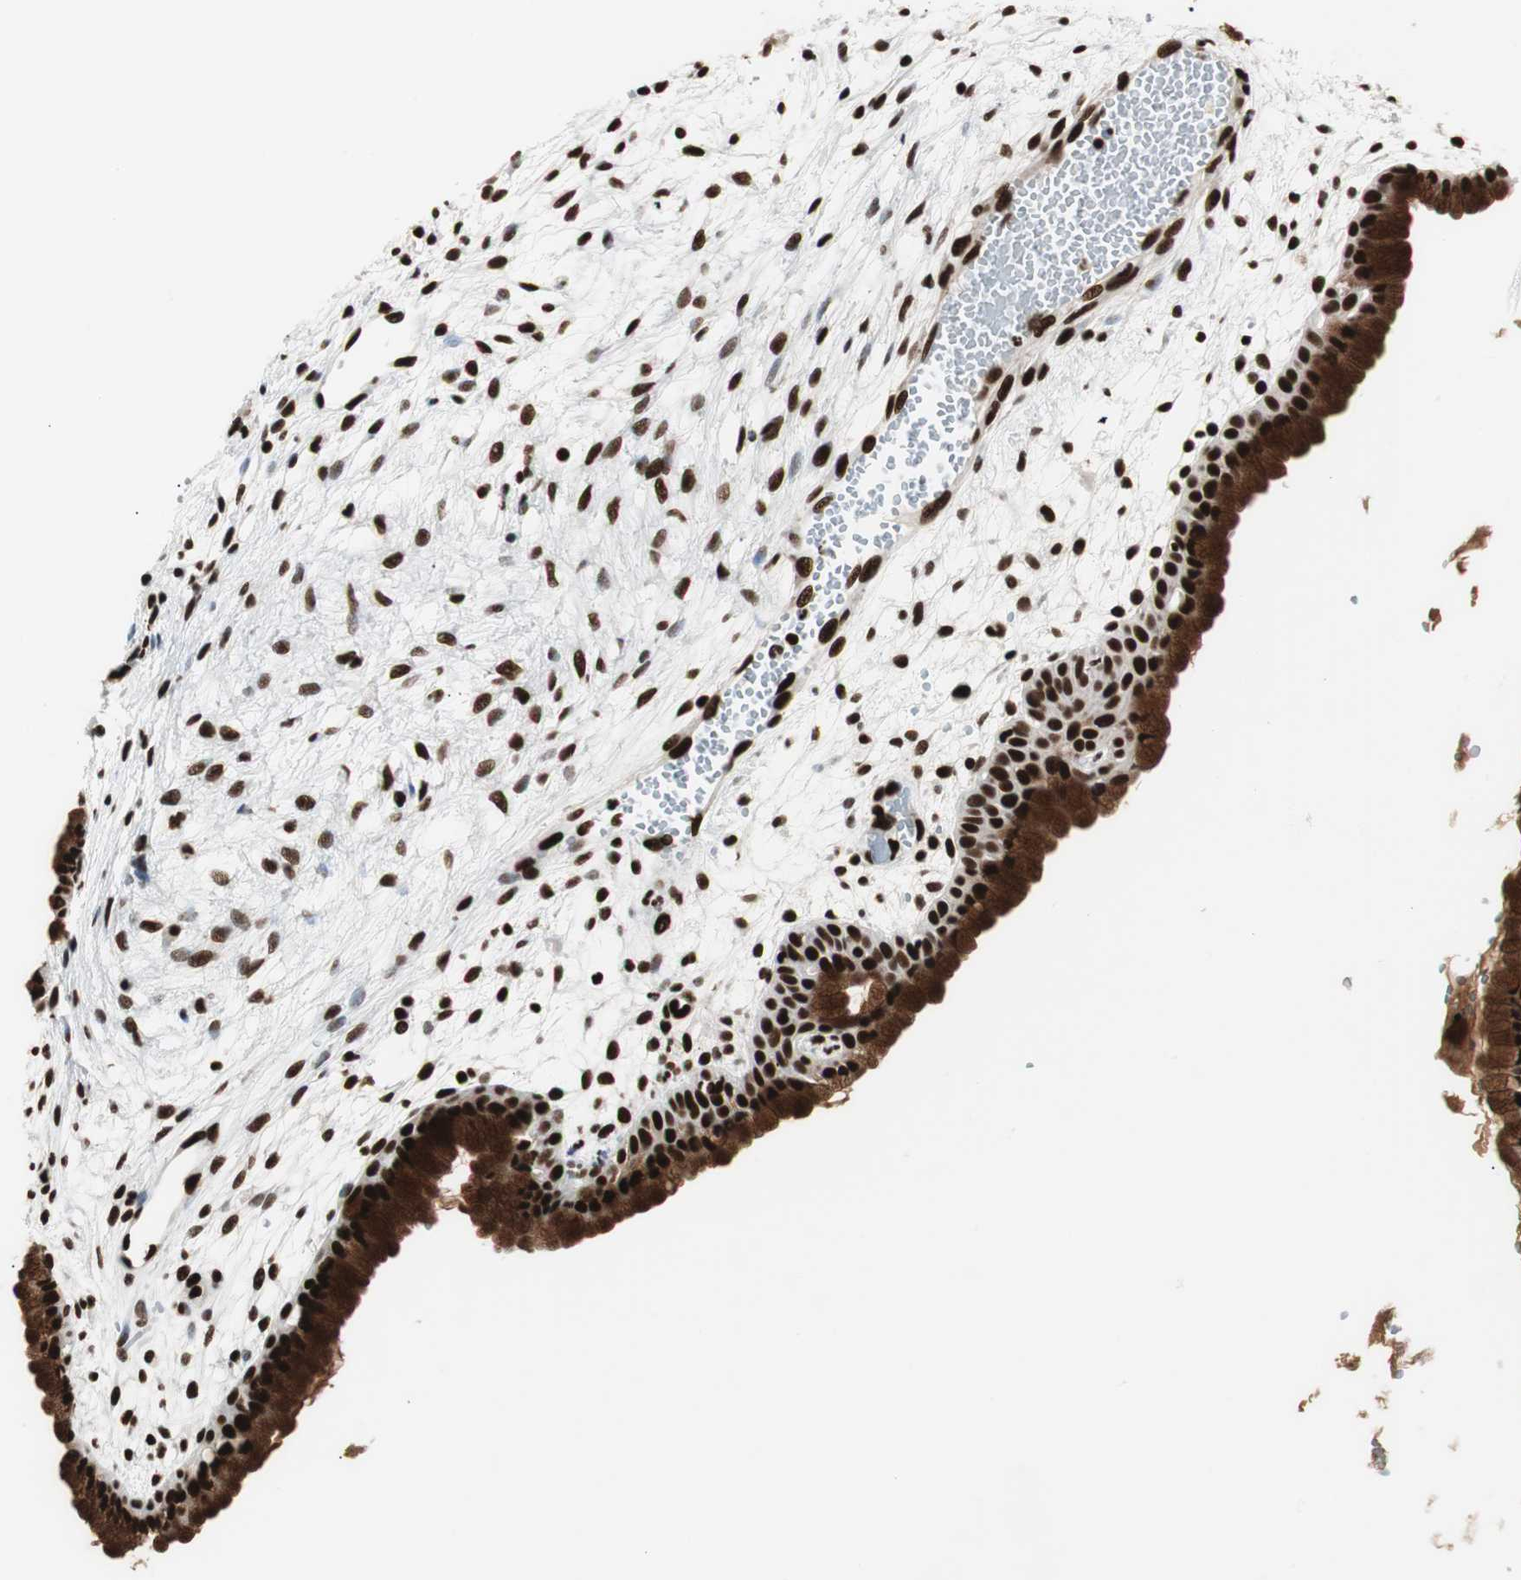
{"staining": {"intensity": "strong", "quantity": ">75%", "location": "cytoplasmic/membranous,nuclear"}, "tissue": "cervix", "cell_type": "Glandular cells", "image_type": "normal", "snomed": [{"axis": "morphology", "description": "Normal tissue, NOS"}, {"axis": "topography", "description": "Cervix"}], "caption": "This photomicrograph exhibits normal cervix stained with IHC to label a protein in brown. The cytoplasmic/membranous,nuclear of glandular cells show strong positivity for the protein. Nuclei are counter-stained blue.", "gene": "MTA2", "patient": {"sex": "female", "age": 39}}